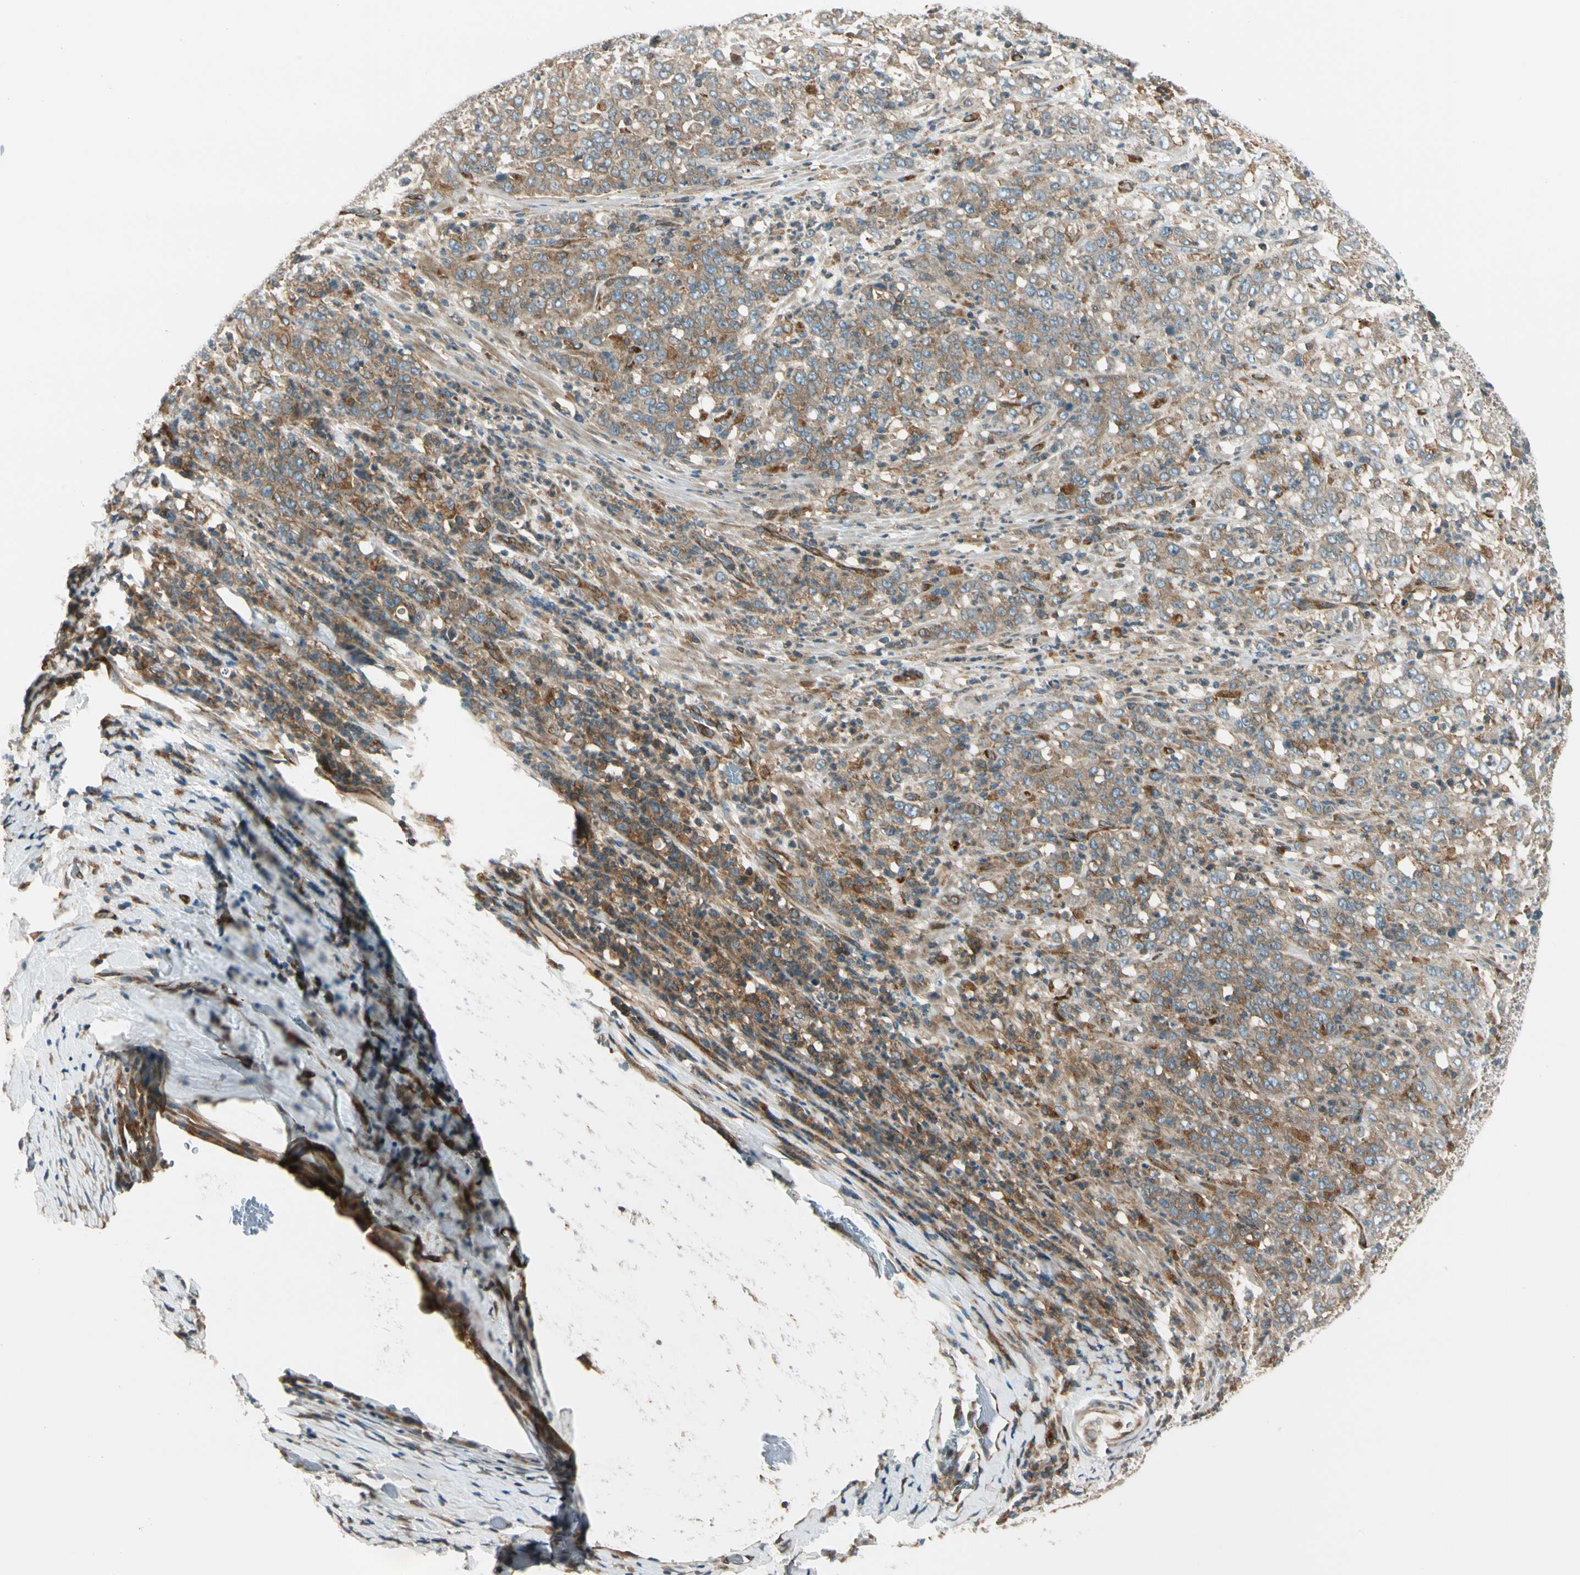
{"staining": {"intensity": "weak", "quantity": "<25%", "location": "cytoplasmic/membranous"}, "tissue": "stomach cancer", "cell_type": "Tumor cells", "image_type": "cancer", "snomed": [{"axis": "morphology", "description": "Adenocarcinoma, NOS"}, {"axis": "topography", "description": "Stomach, lower"}], "caption": "This micrograph is of stomach cancer stained with immunohistochemistry (IHC) to label a protein in brown with the nuclei are counter-stained blue. There is no positivity in tumor cells. Nuclei are stained in blue.", "gene": "TRIO", "patient": {"sex": "female", "age": 71}}